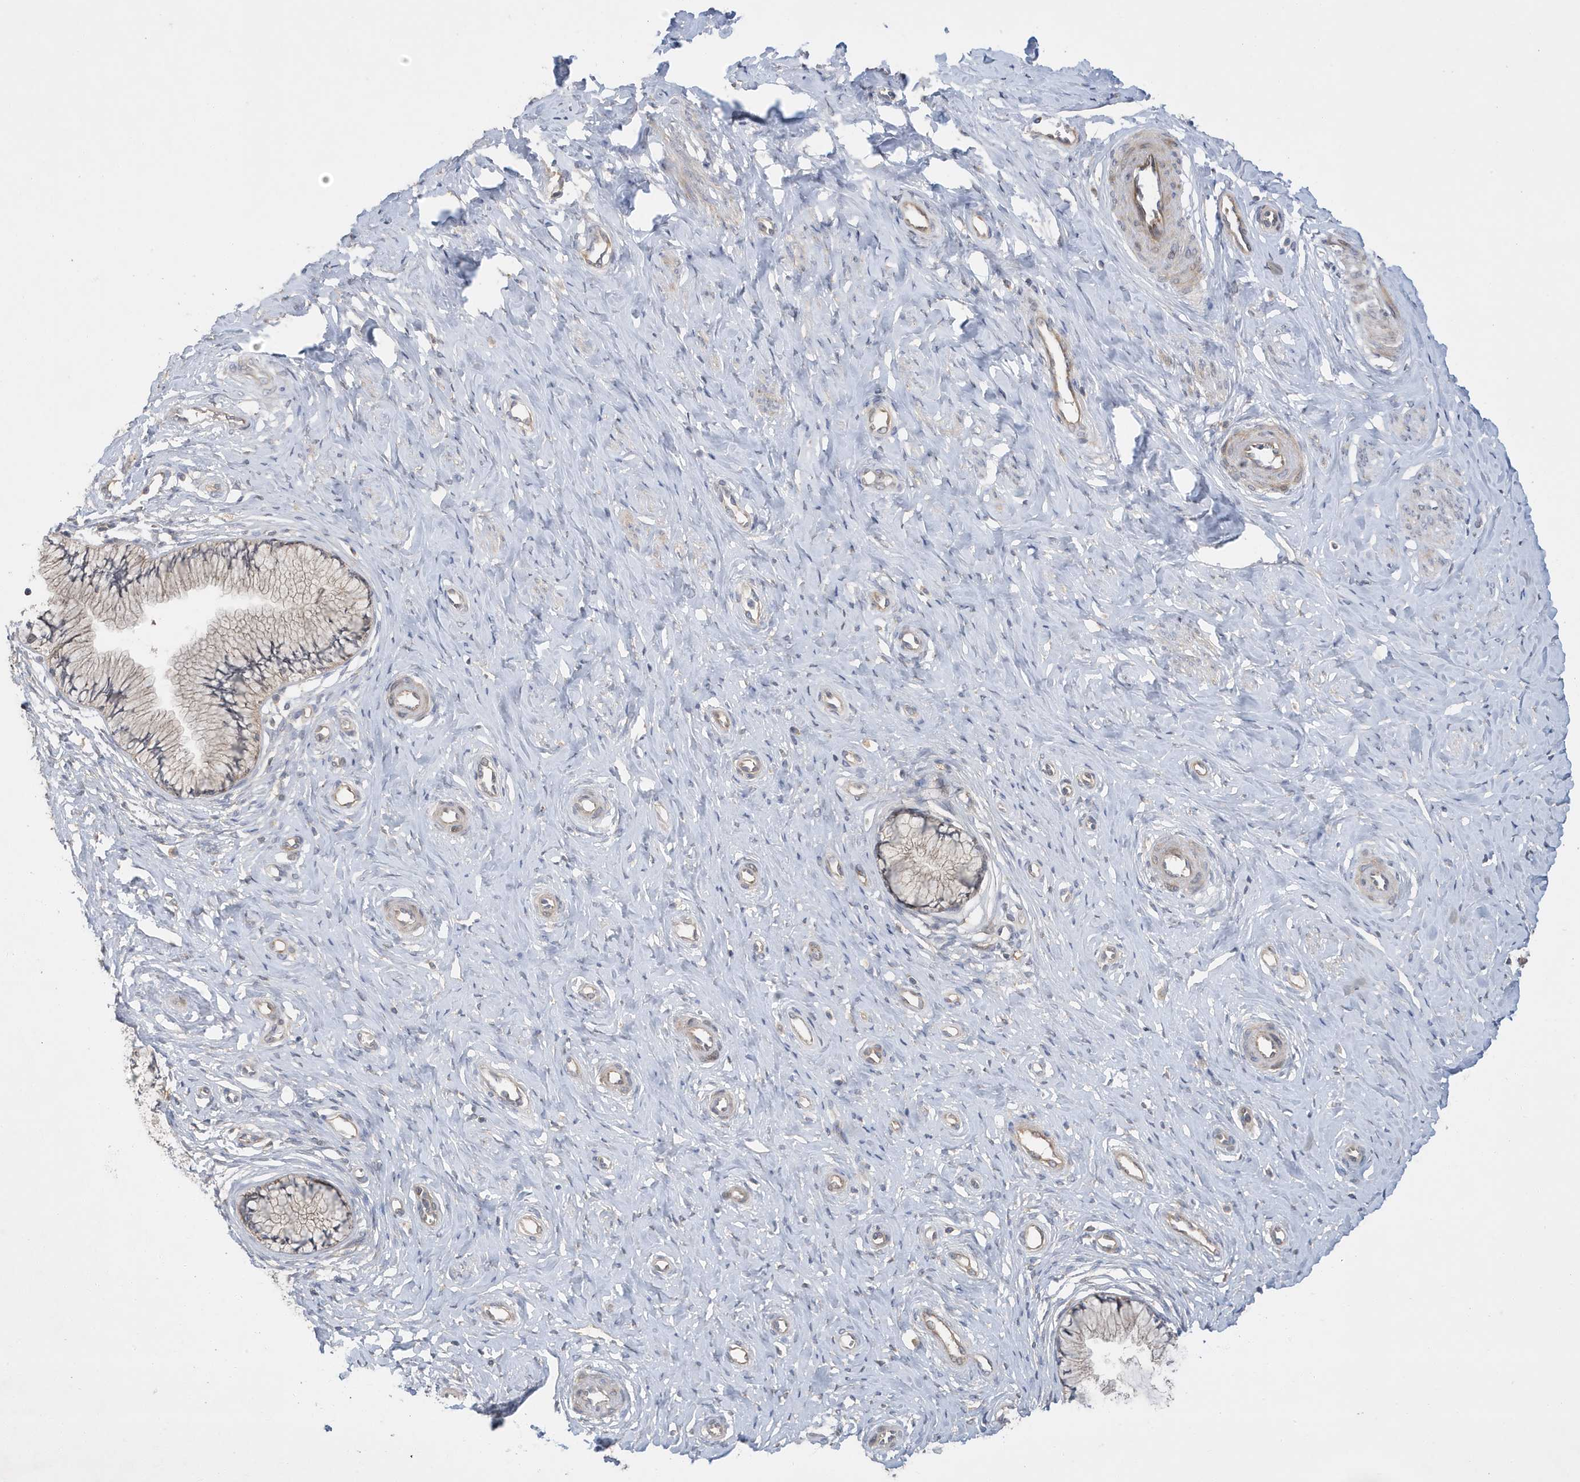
{"staining": {"intensity": "negative", "quantity": "none", "location": "none"}, "tissue": "cervix", "cell_type": "Glandular cells", "image_type": "normal", "snomed": [{"axis": "morphology", "description": "Normal tissue, NOS"}, {"axis": "topography", "description": "Cervix"}], "caption": "Immunohistochemical staining of normal human cervix demonstrates no significant expression in glandular cells.", "gene": "LAPTM4A", "patient": {"sex": "female", "age": 36}}